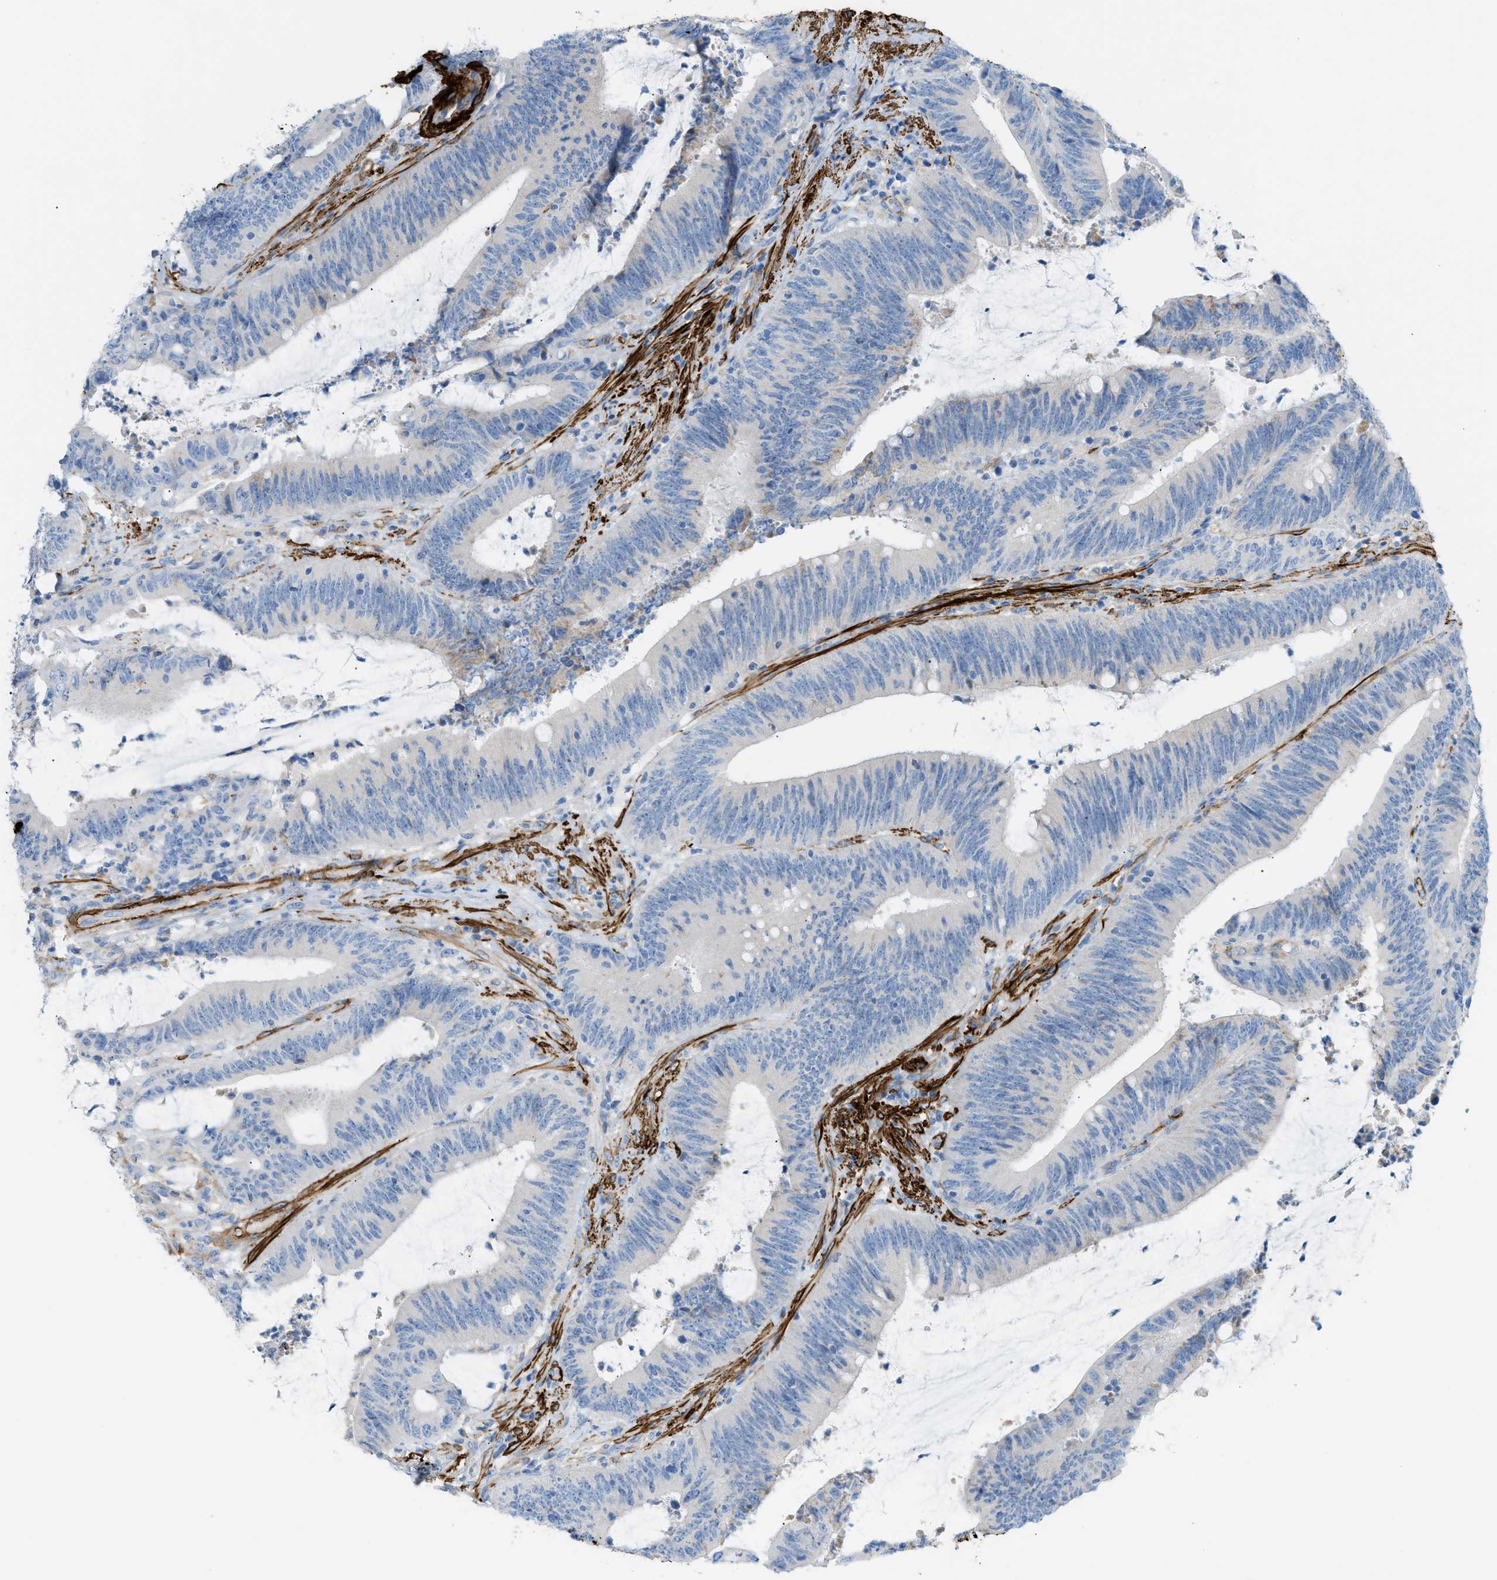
{"staining": {"intensity": "negative", "quantity": "none", "location": "none"}, "tissue": "colorectal cancer", "cell_type": "Tumor cells", "image_type": "cancer", "snomed": [{"axis": "morphology", "description": "Normal tissue, NOS"}, {"axis": "morphology", "description": "Adenocarcinoma, NOS"}, {"axis": "topography", "description": "Rectum"}], "caption": "Immunohistochemistry of human colorectal cancer displays no positivity in tumor cells.", "gene": "MYH11", "patient": {"sex": "female", "age": 66}}